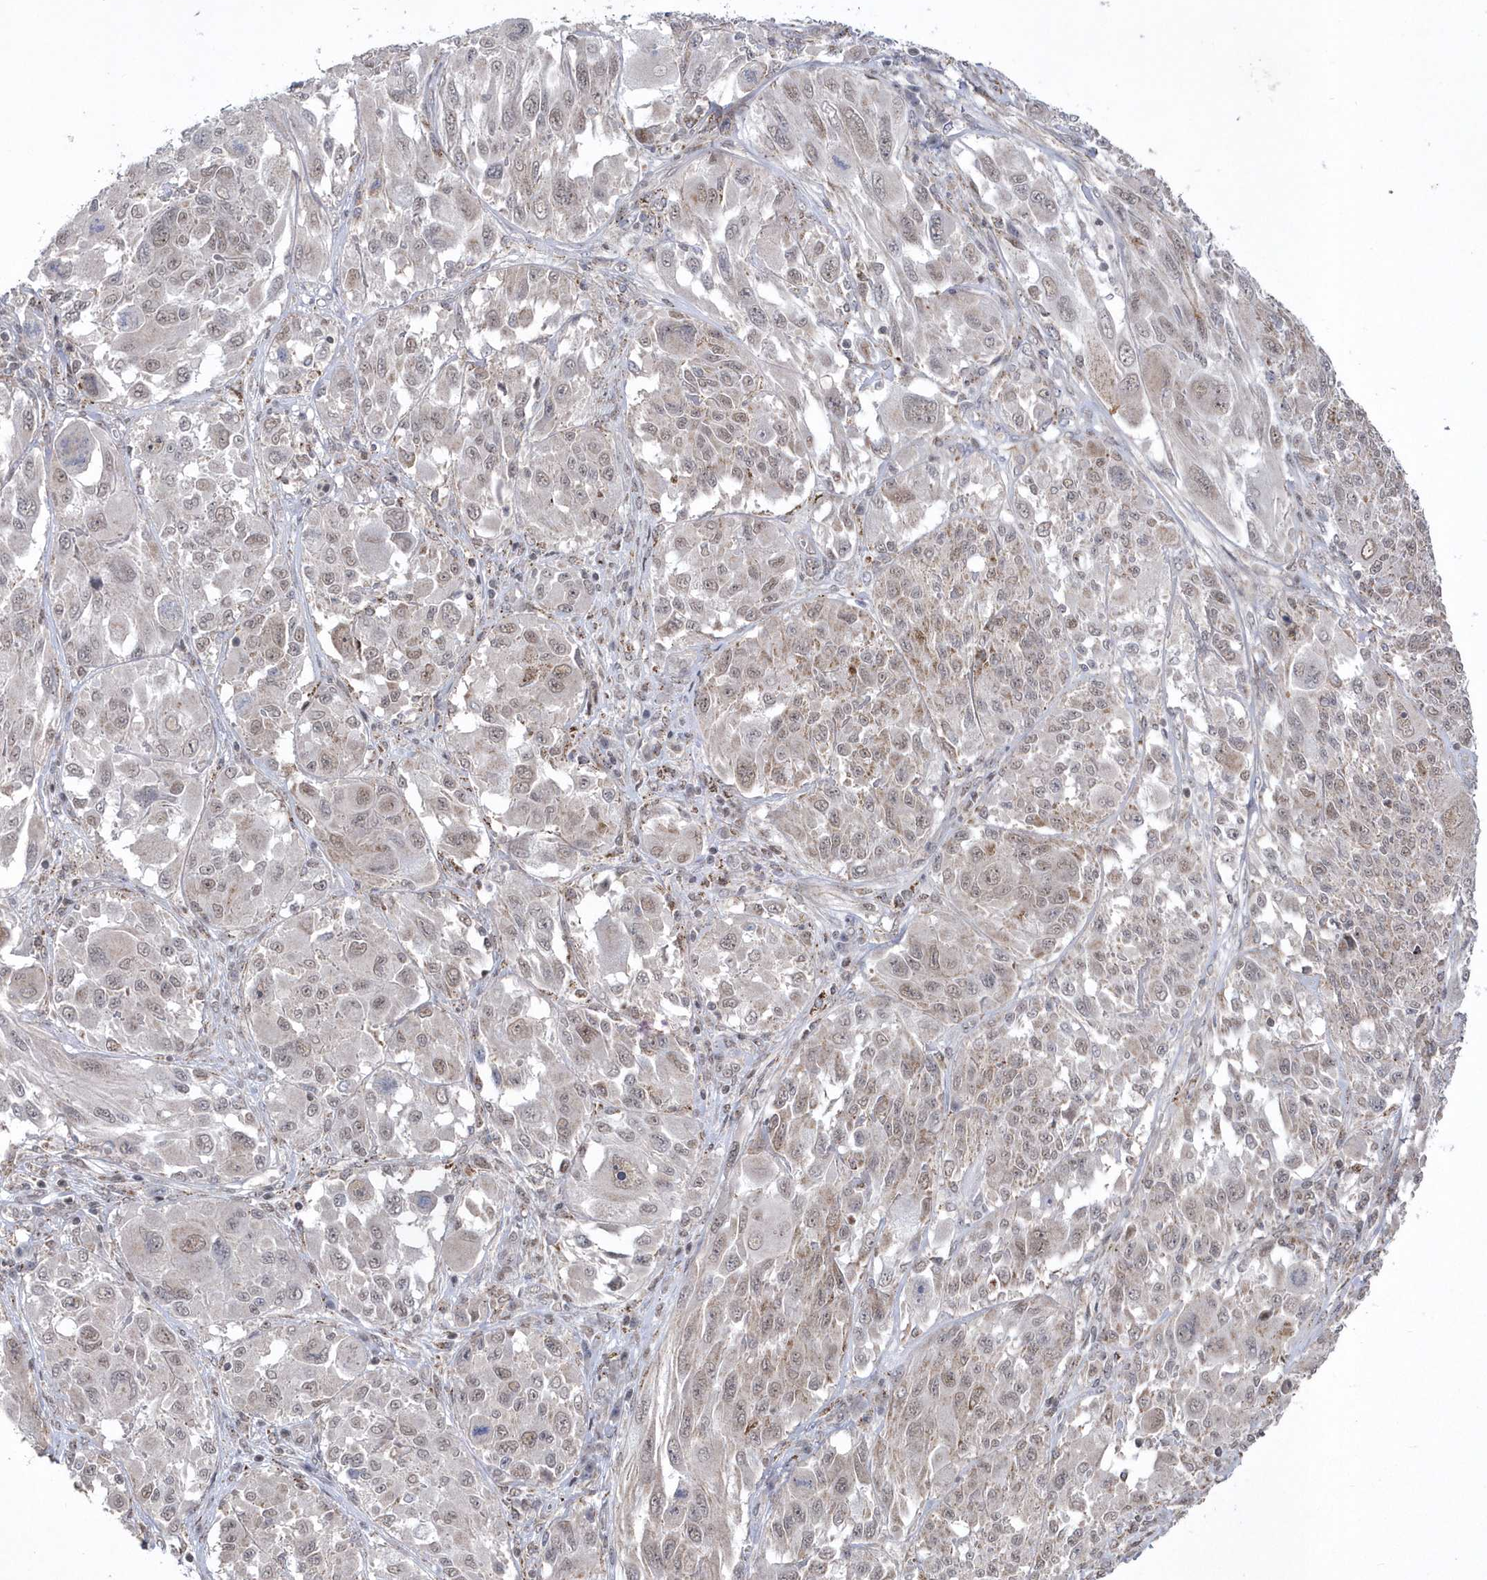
{"staining": {"intensity": "weak", "quantity": "25%-75%", "location": "nuclear"}, "tissue": "melanoma", "cell_type": "Tumor cells", "image_type": "cancer", "snomed": [{"axis": "morphology", "description": "Malignant melanoma, NOS"}, {"axis": "topography", "description": "Skin"}], "caption": "A micrograph of human malignant melanoma stained for a protein reveals weak nuclear brown staining in tumor cells. The protein is stained brown, and the nuclei are stained in blue (DAB (3,3'-diaminobenzidine) IHC with brightfield microscopy, high magnification).", "gene": "BOD1L1", "patient": {"sex": "female", "age": 91}}